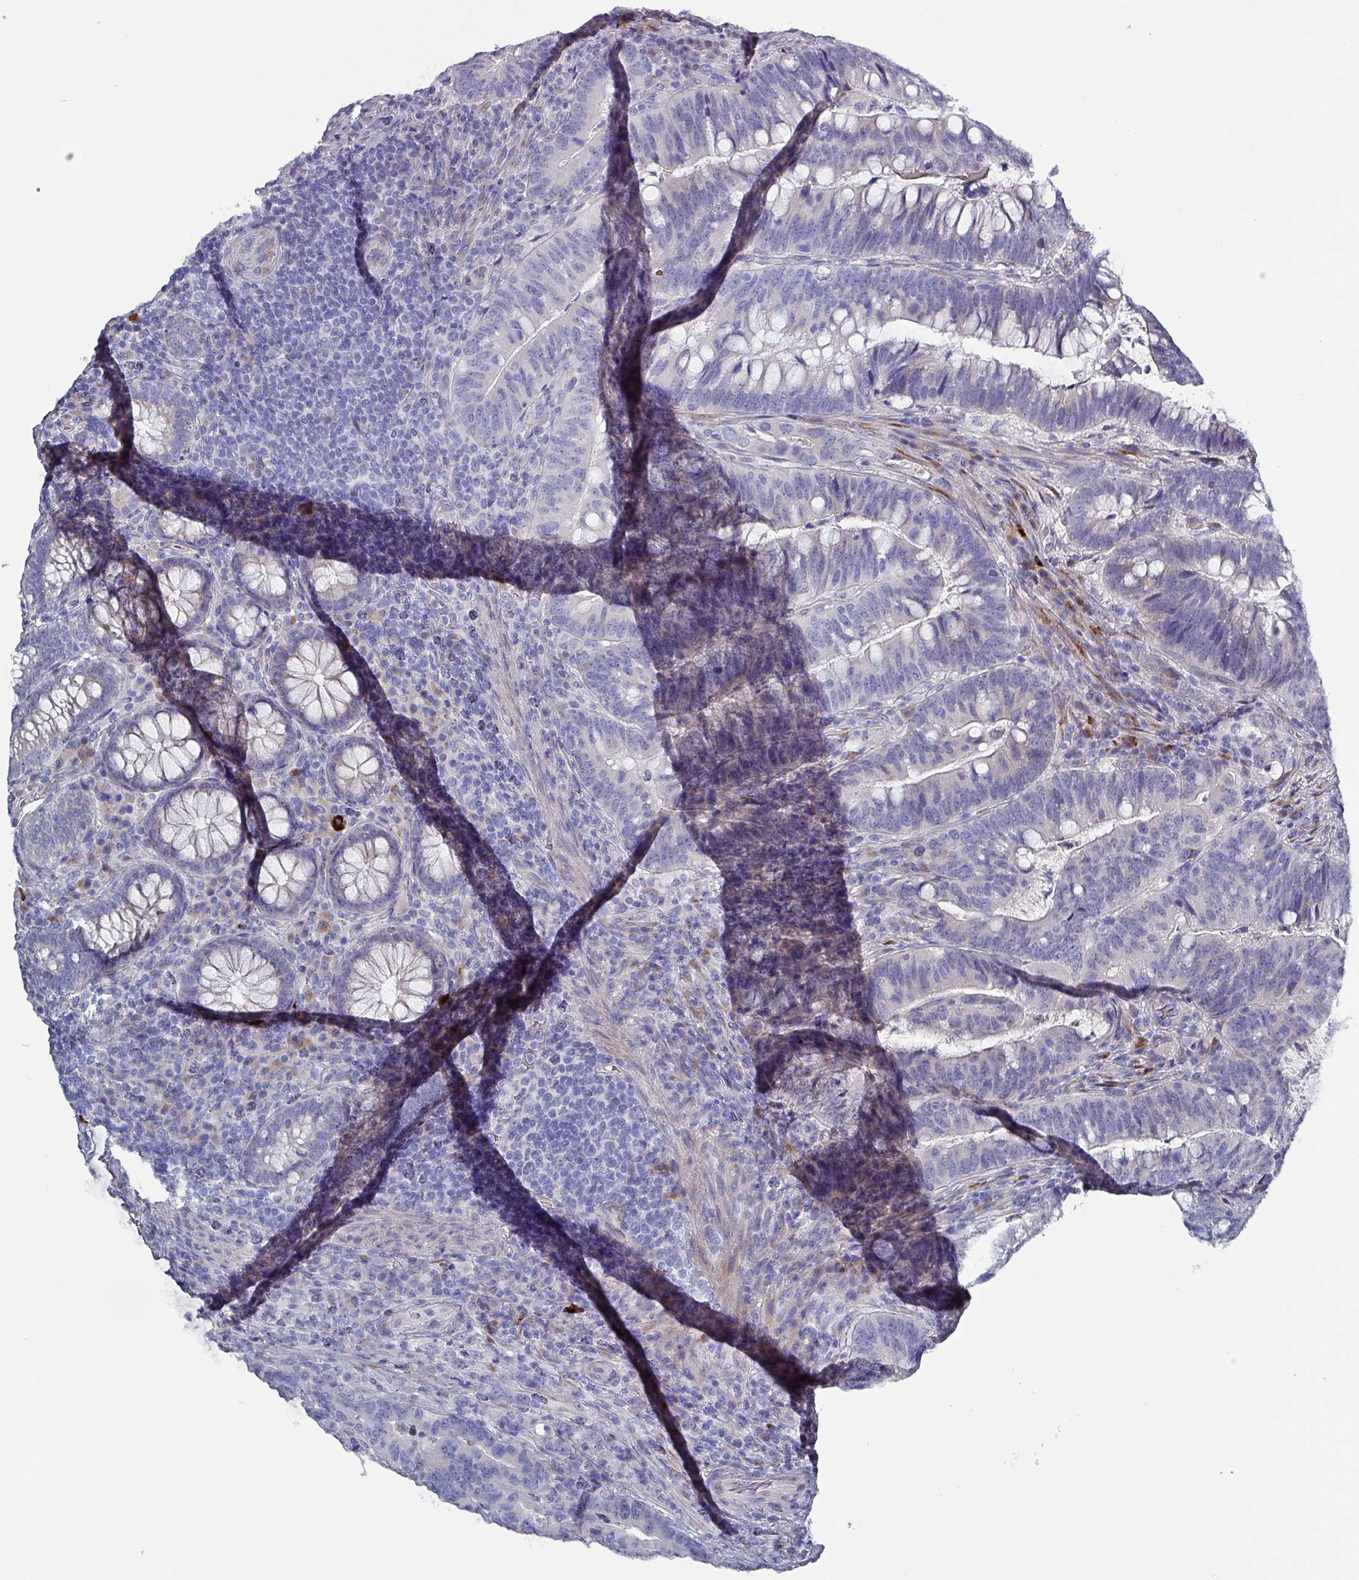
{"staining": {"intensity": "negative", "quantity": "none", "location": "none"}, "tissue": "colorectal cancer", "cell_type": "Tumor cells", "image_type": "cancer", "snomed": [{"axis": "morphology", "description": "Adenocarcinoma, NOS"}, {"axis": "topography", "description": "Colon"}], "caption": "Micrograph shows no protein staining in tumor cells of colorectal cancer (adenocarcinoma) tissue. The staining is performed using DAB (3,3'-diaminobenzidine) brown chromogen with nuclei counter-stained in using hematoxylin.", "gene": "DRD5", "patient": {"sex": "female", "age": 66}}